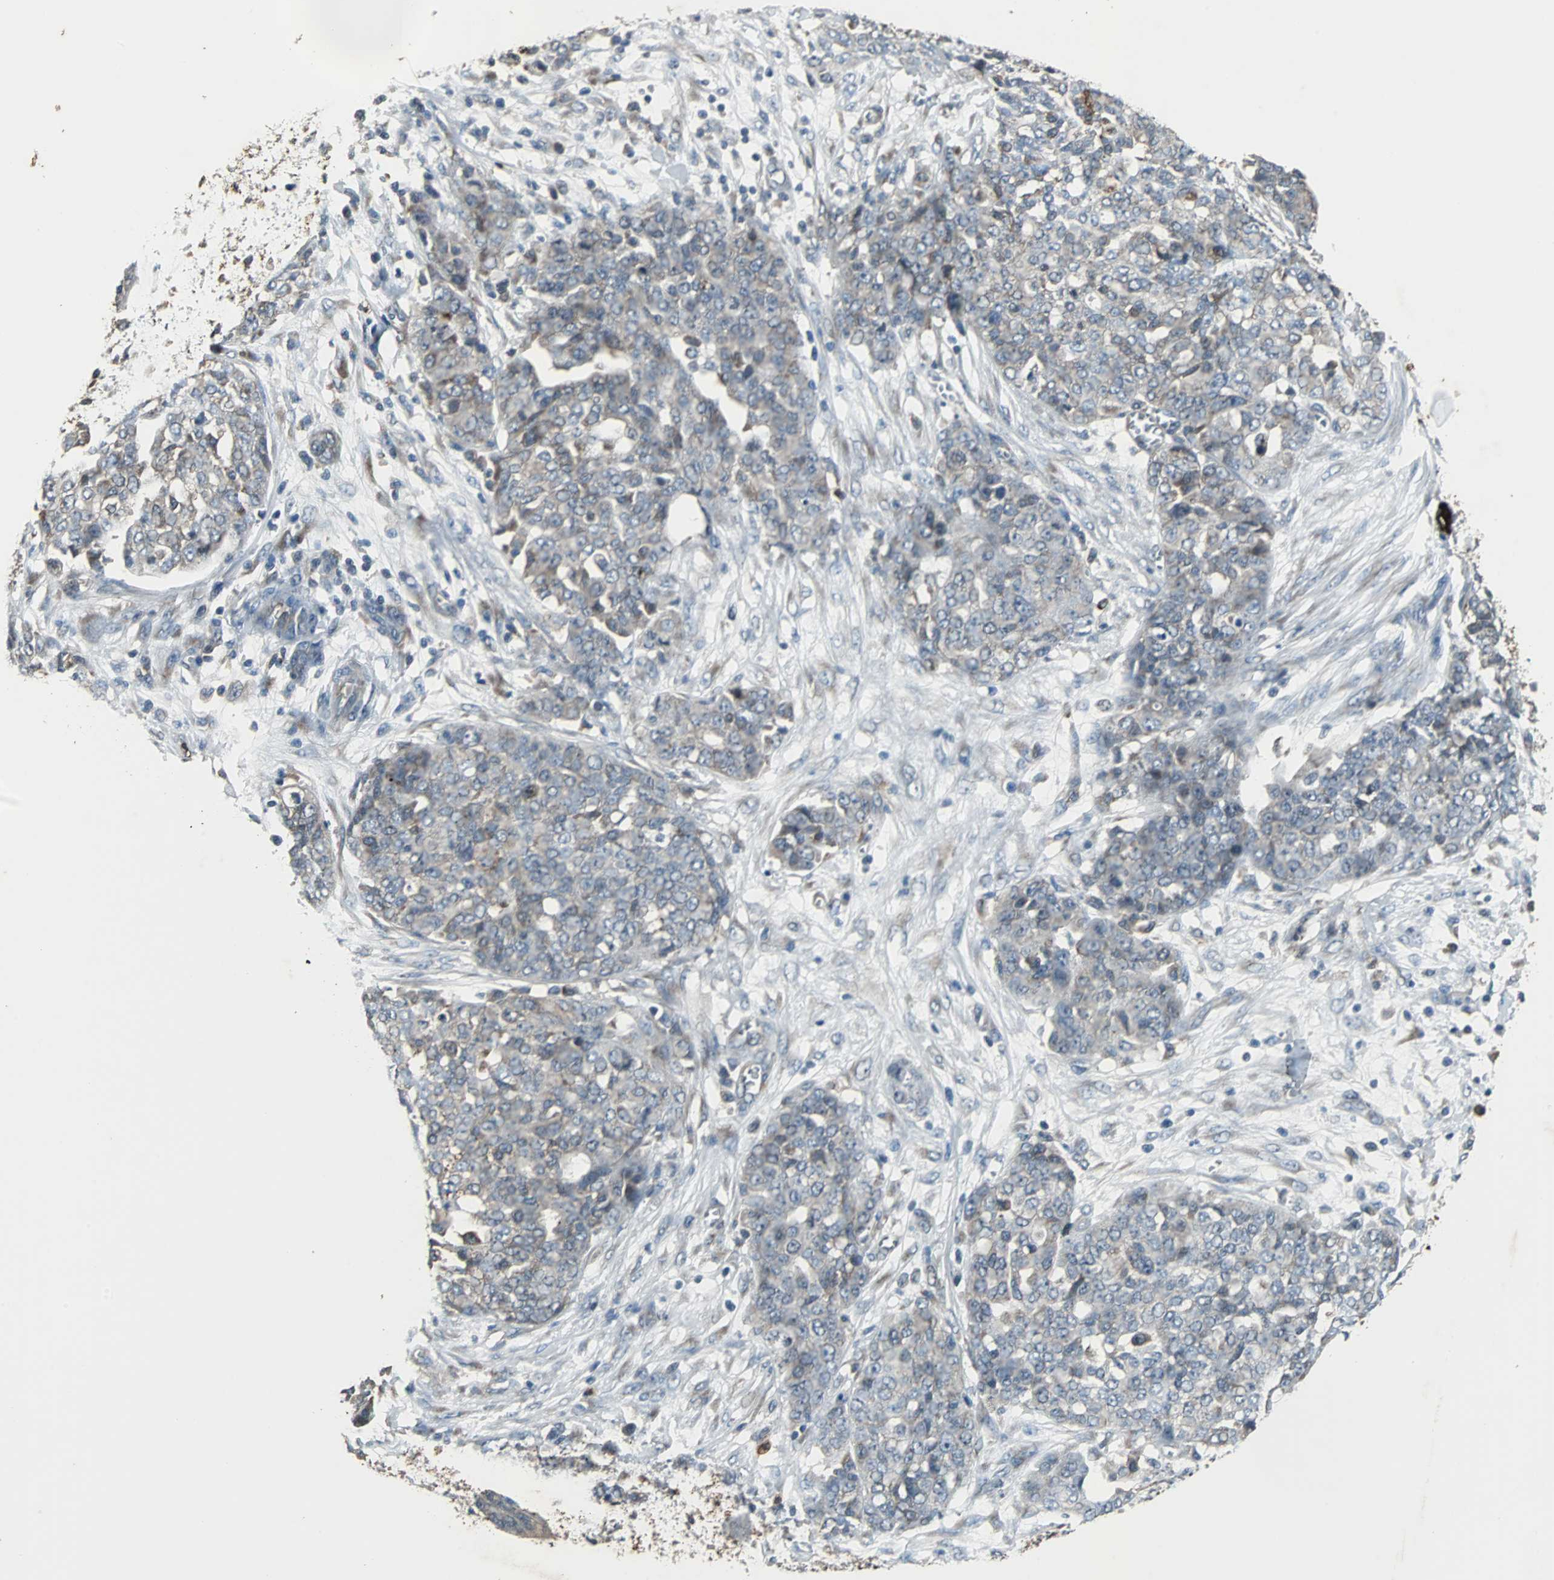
{"staining": {"intensity": "weak", "quantity": "<25%", "location": "cytoplasmic/membranous"}, "tissue": "ovarian cancer", "cell_type": "Tumor cells", "image_type": "cancer", "snomed": [{"axis": "morphology", "description": "Cystadenocarcinoma, serous, NOS"}, {"axis": "topography", "description": "Soft tissue"}, {"axis": "topography", "description": "Ovary"}], "caption": "This micrograph is of ovarian cancer (serous cystadenocarcinoma) stained with IHC to label a protein in brown with the nuclei are counter-stained blue. There is no positivity in tumor cells.", "gene": "SOS1", "patient": {"sex": "female", "age": 57}}